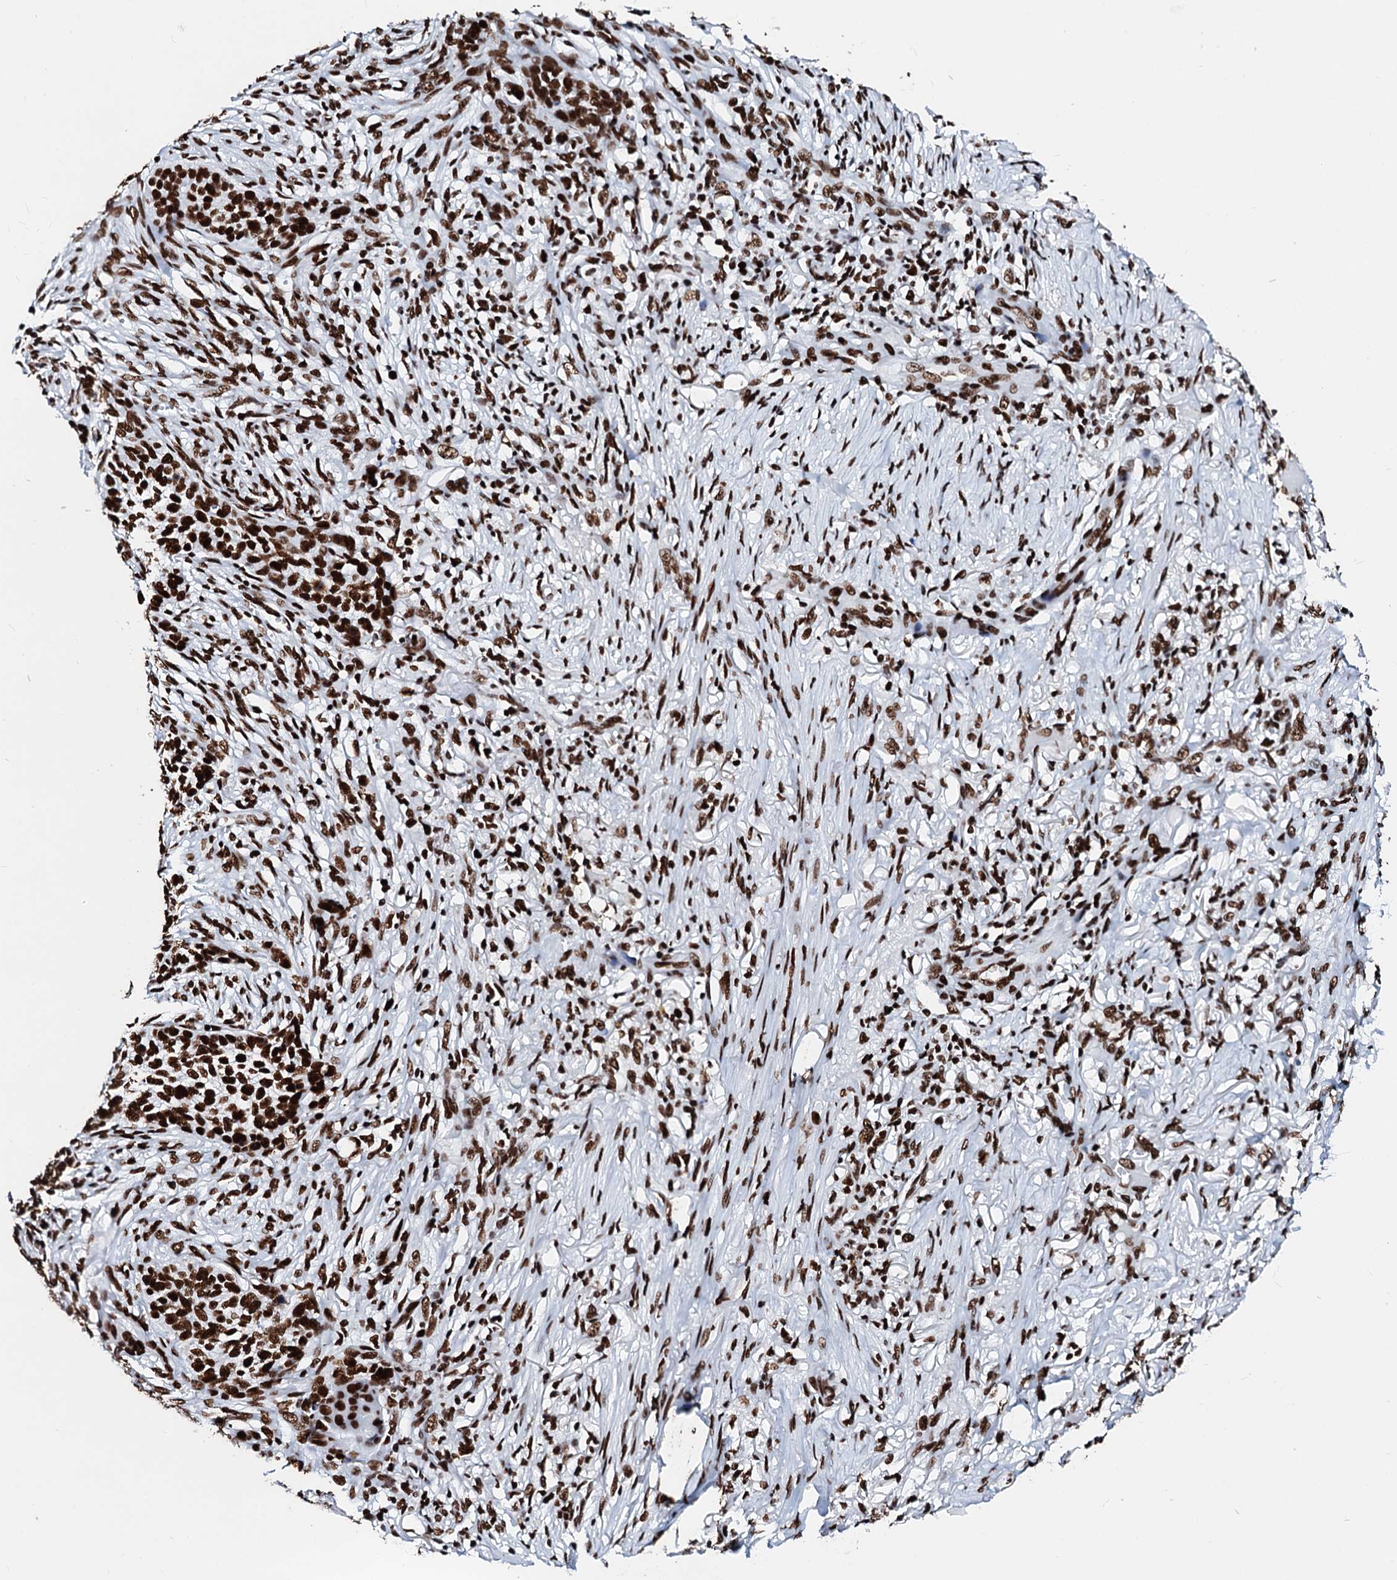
{"staining": {"intensity": "strong", "quantity": ">75%", "location": "nuclear"}, "tissue": "skin cancer", "cell_type": "Tumor cells", "image_type": "cancer", "snomed": [{"axis": "morphology", "description": "Basal cell carcinoma"}, {"axis": "topography", "description": "Skin"}], "caption": "Protein expression analysis of human skin cancer reveals strong nuclear positivity in approximately >75% of tumor cells.", "gene": "RALY", "patient": {"sex": "male", "age": 85}}